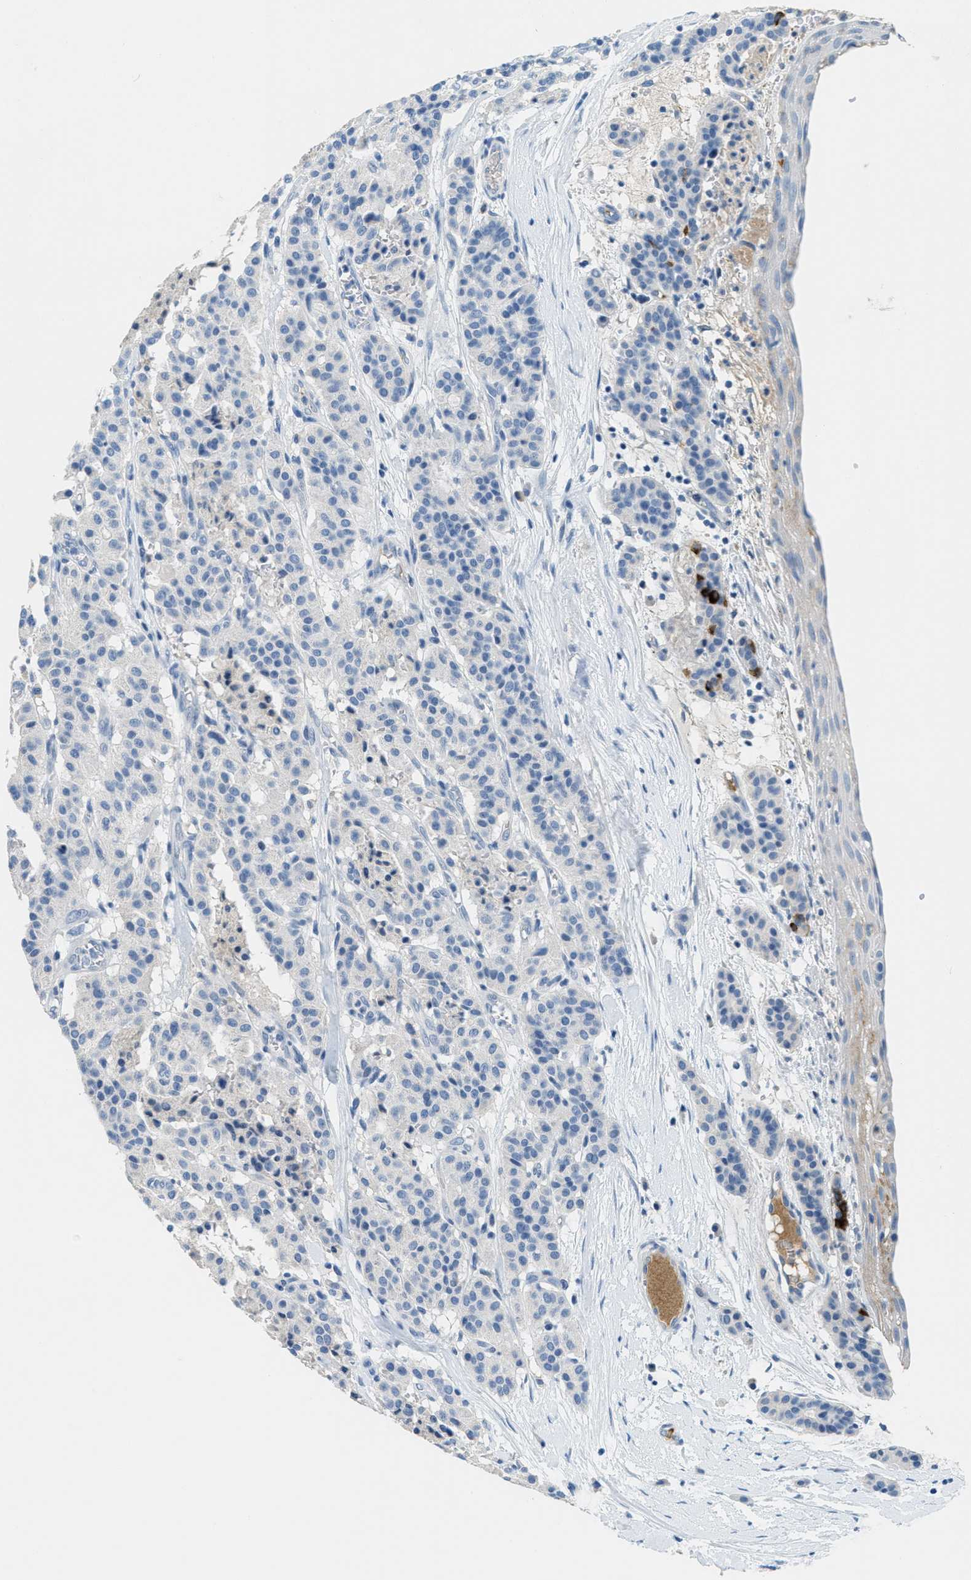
{"staining": {"intensity": "negative", "quantity": "none", "location": "none"}, "tissue": "carcinoid", "cell_type": "Tumor cells", "image_type": "cancer", "snomed": [{"axis": "morphology", "description": "Carcinoid, malignant, NOS"}, {"axis": "topography", "description": "Lung"}], "caption": "IHC micrograph of neoplastic tissue: human carcinoid stained with DAB shows no significant protein staining in tumor cells. Nuclei are stained in blue.", "gene": "A2M", "patient": {"sex": "male", "age": 30}}